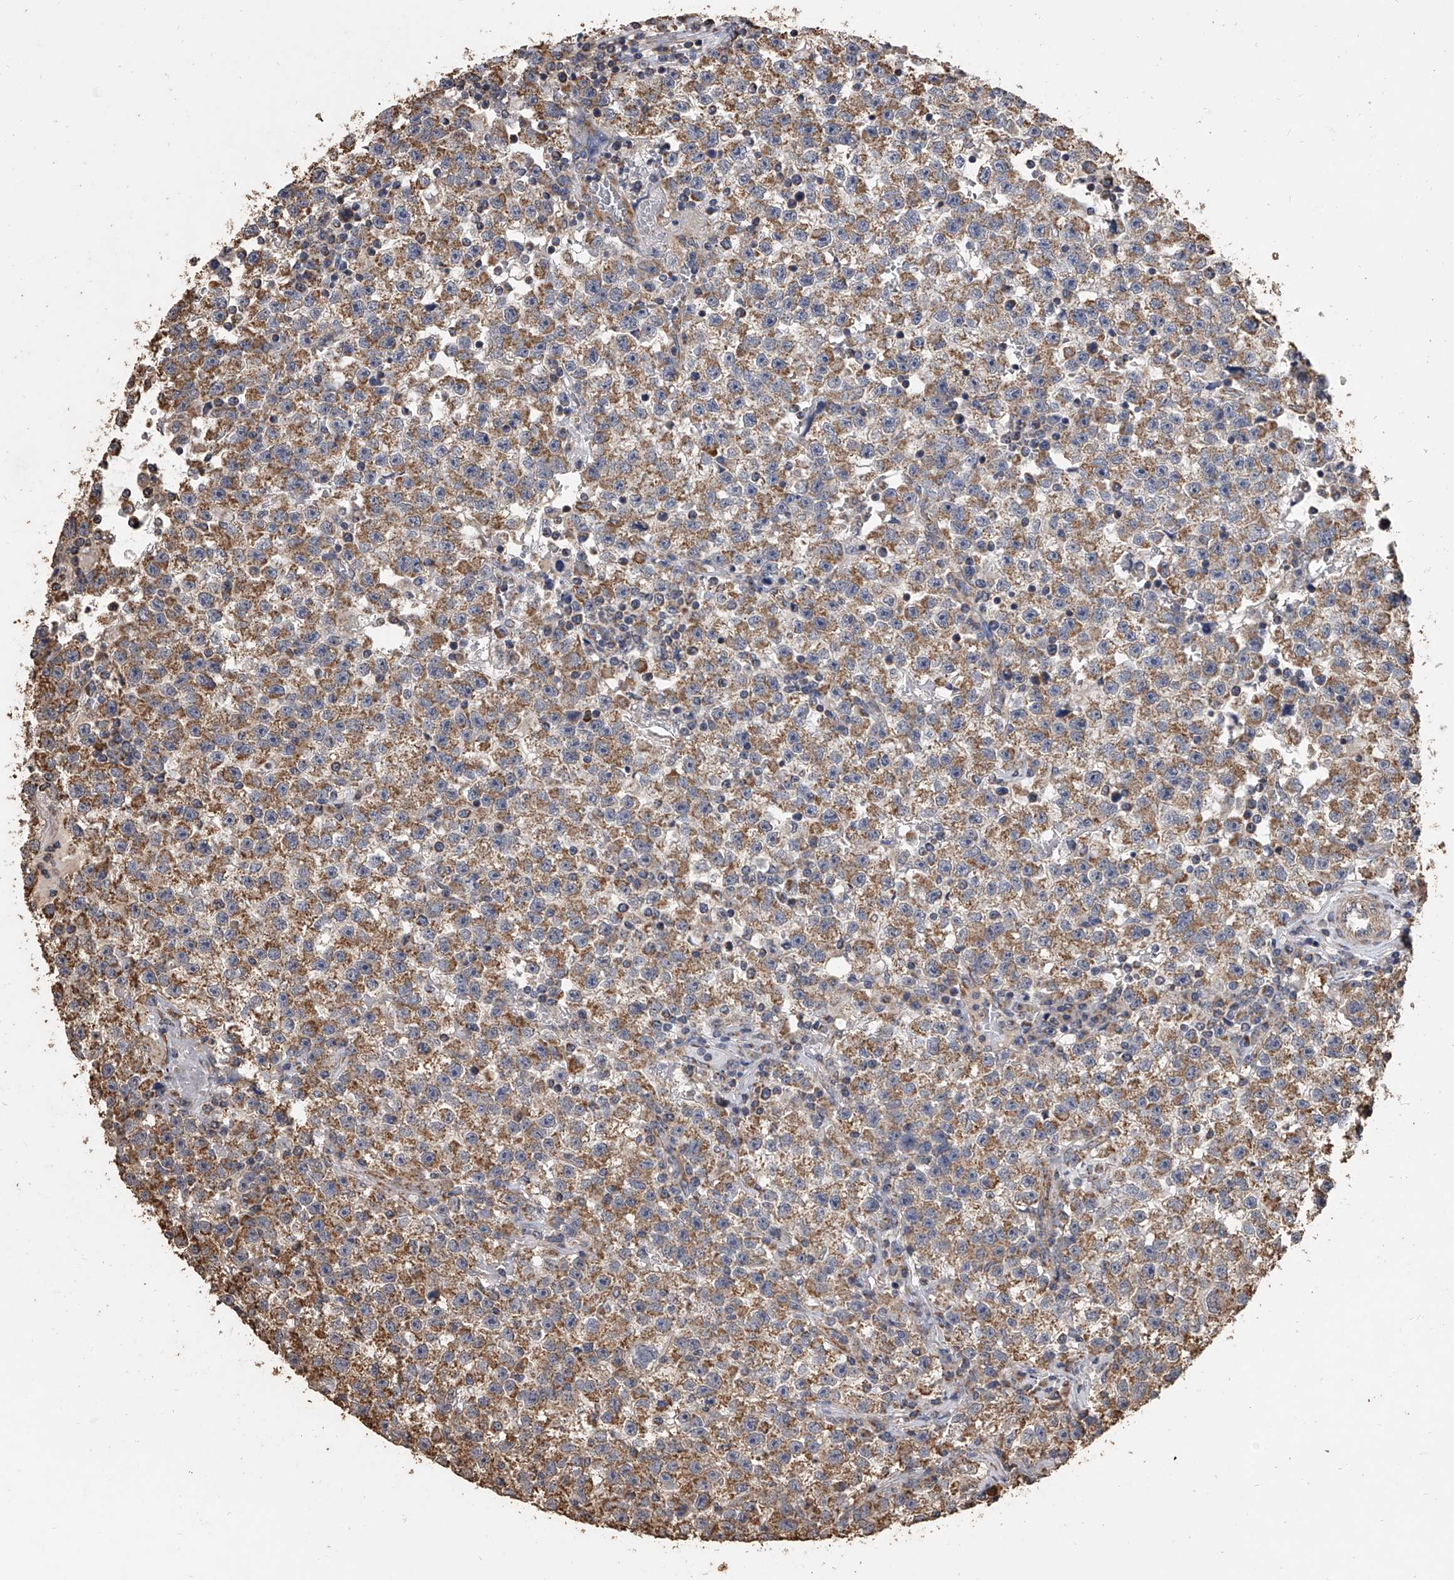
{"staining": {"intensity": "moderate", "quantity": ">75%", "location": "cytoplasmic/membranous"}, "tissue": "testis cancer", "cell_type": "Tumor cells", "image_type": "cancer", "snomed": [{"axis": "morphology", "description": "Seminoma, NOS"}, {"axis": "topography", "description": "Testis"}], "caption": "This micrograph reveals immunohistochemistry (IHC) staining of testis seminoma, with medium moderate cytoplasmic/membranous expression in approximately >75% of tumor cells.", "gene": "MRPL28", "patient": {"sex": "male", "age": 22}}